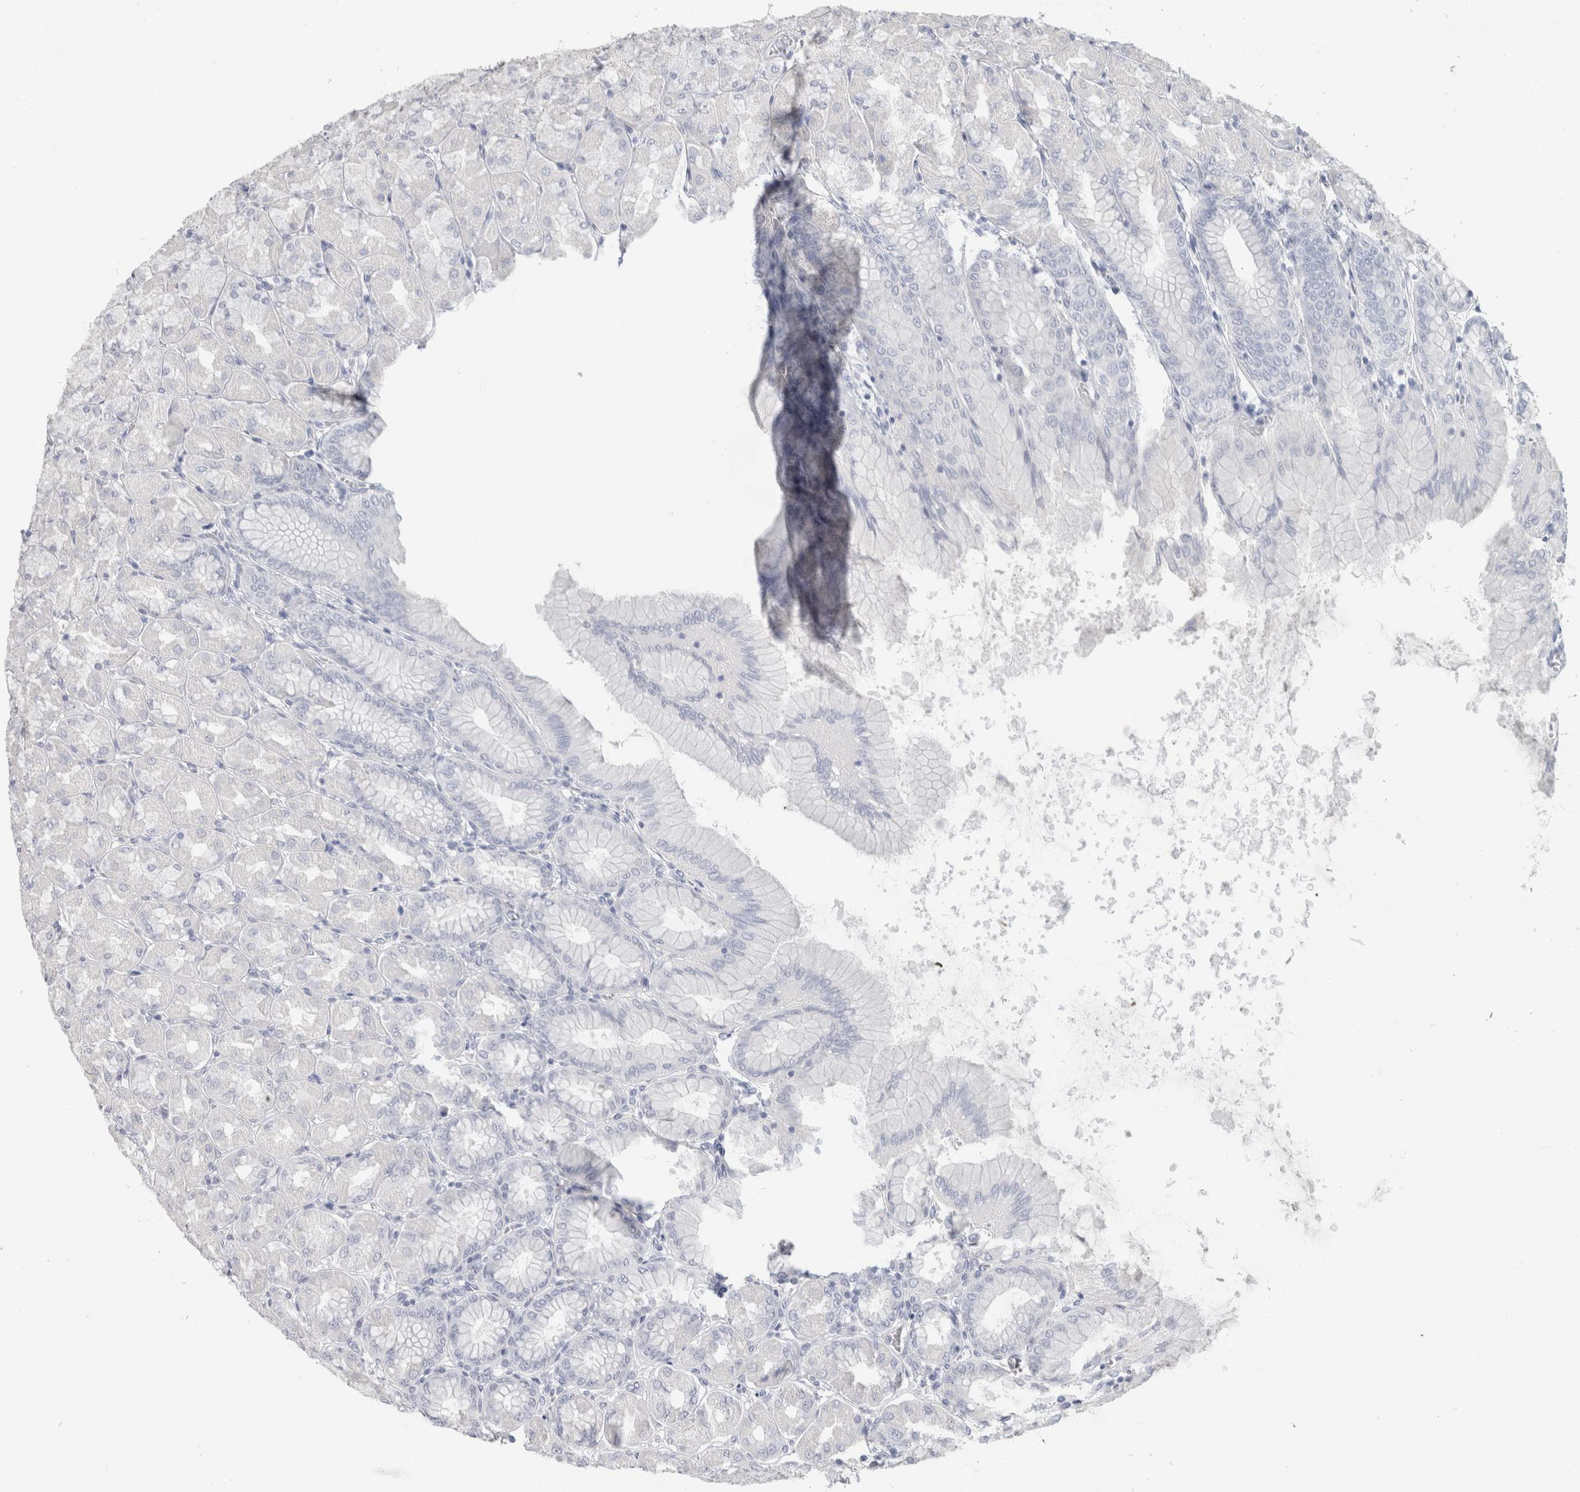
{"staining": {"intensity": "negative", "quantity": "none", "location": "none"}, "tissue": "stomach", "cell_type": "Glandular cells", "image_type": "normal", "snomed": [{"axis": "morphology", "description": "Normal tissue, NOS"}, {"axis": "topography", "description": "Stomach, upper"}], "caption": "High power microscopy histopathology image of an IHC photomicrograph of benign stomach, revealing no significant staining in glandular cells.", "gene": "SLC6A1", "patient": {"sex": "female", "age": 56}}